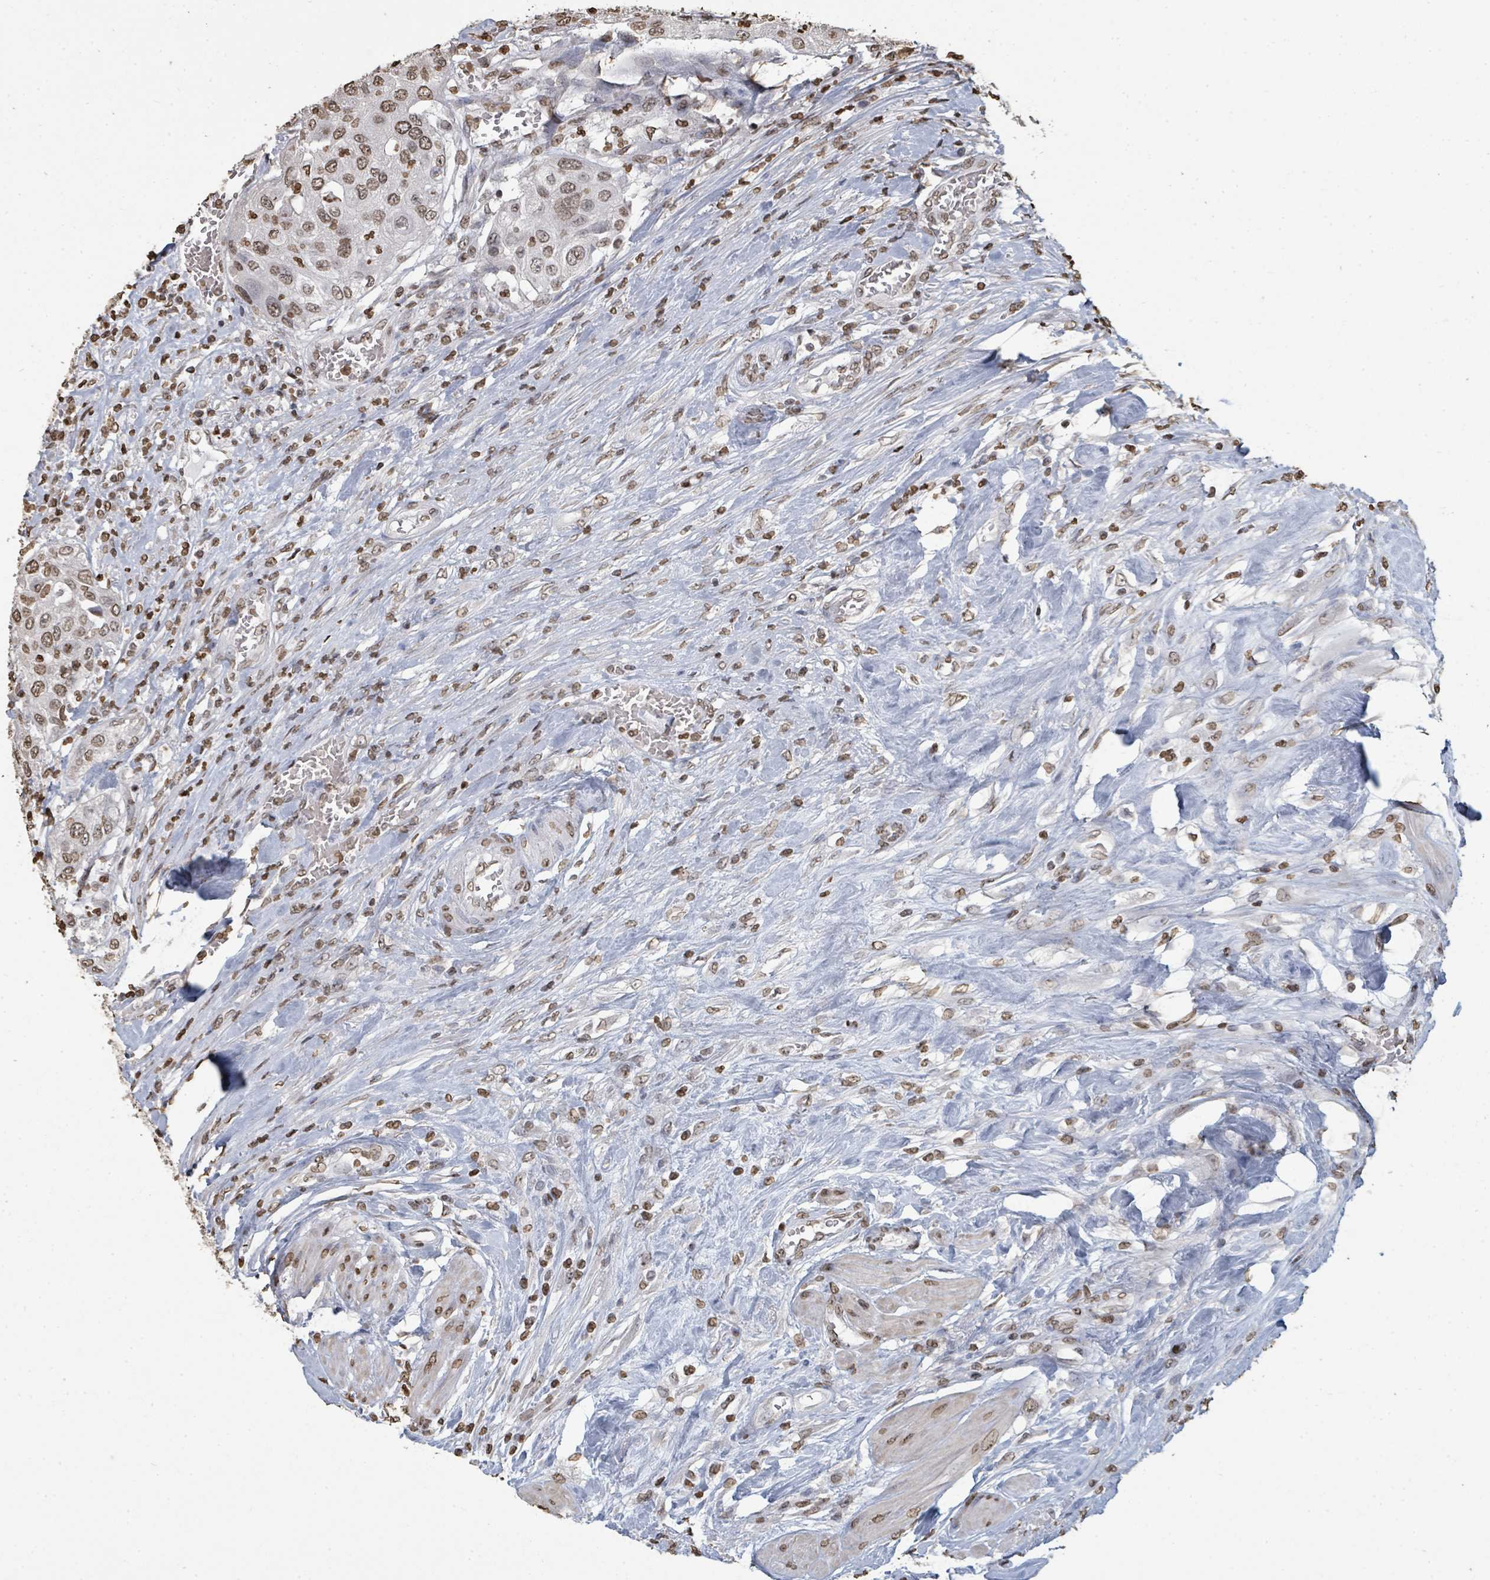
{"staining": {"intensity": "moderate", "quantity": ">75%", "location": "nuclear"}, "tissue": "urothelial cancer", "cell_type": "Tumor cells", "image_type": "cancer", "snomed": [{"axis": "morphology", "description": "Urothelial carcinoma, High grade"}, {"axis": "topography", "description": "Urinary bladder"}], "caption": "Brown immunohistochemical staining in human high-grade urothelial carcinoma reveals moderate nuclear positivity in about >75% of tumor cells.", "gene": "MRPS12", "patient": {"sex": "female", "age": 79}}